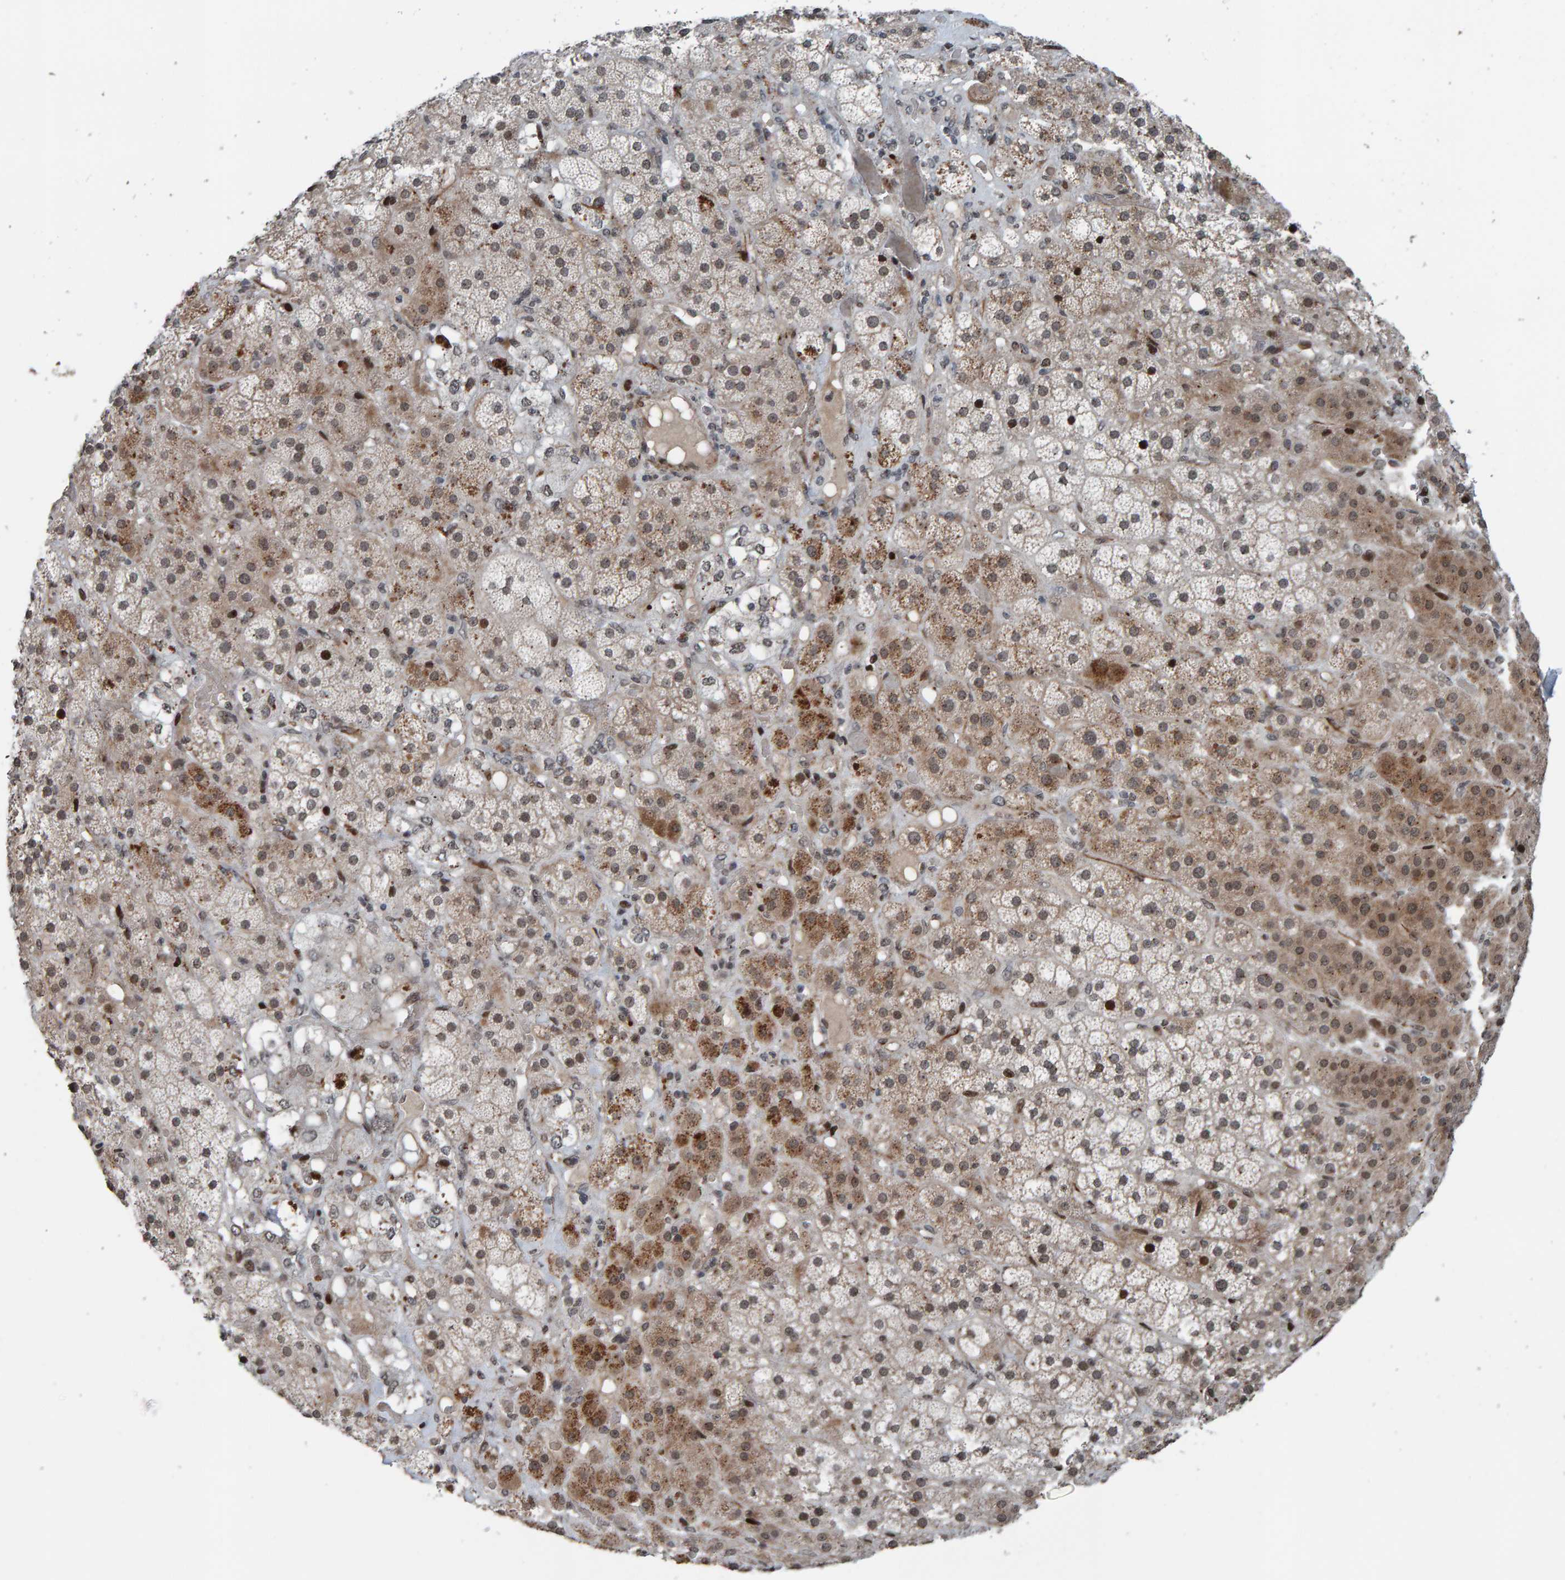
{"staining": {"intensity": "moderate", "quantity": ">75%", "location": "cytoplasmic/membranous,nuclear"}, "tissue": "adrenal gland", "cell_type": "Glandular cells", "image_type": "normal", "snomed": [{"axis": "morphology", "description": "Normal tissue, NOS"}, {"axis": "topography", "description": "Adrenal gland"}], "caption": "Immunohistochemistry (IHC) micrograph of normal adrenal gland: human adrenal gland stained using immunohistochemistry (IHC) demonstrates medium levels of moderate protein expression localized specifically in the cytoplasmic/membranous,nuclear of glandular cells, appearing as a cytoplasmic/membranous,nuclear brown color.", "gene": "ZNF366", "patient": {"sex": "male", "age": 57}}